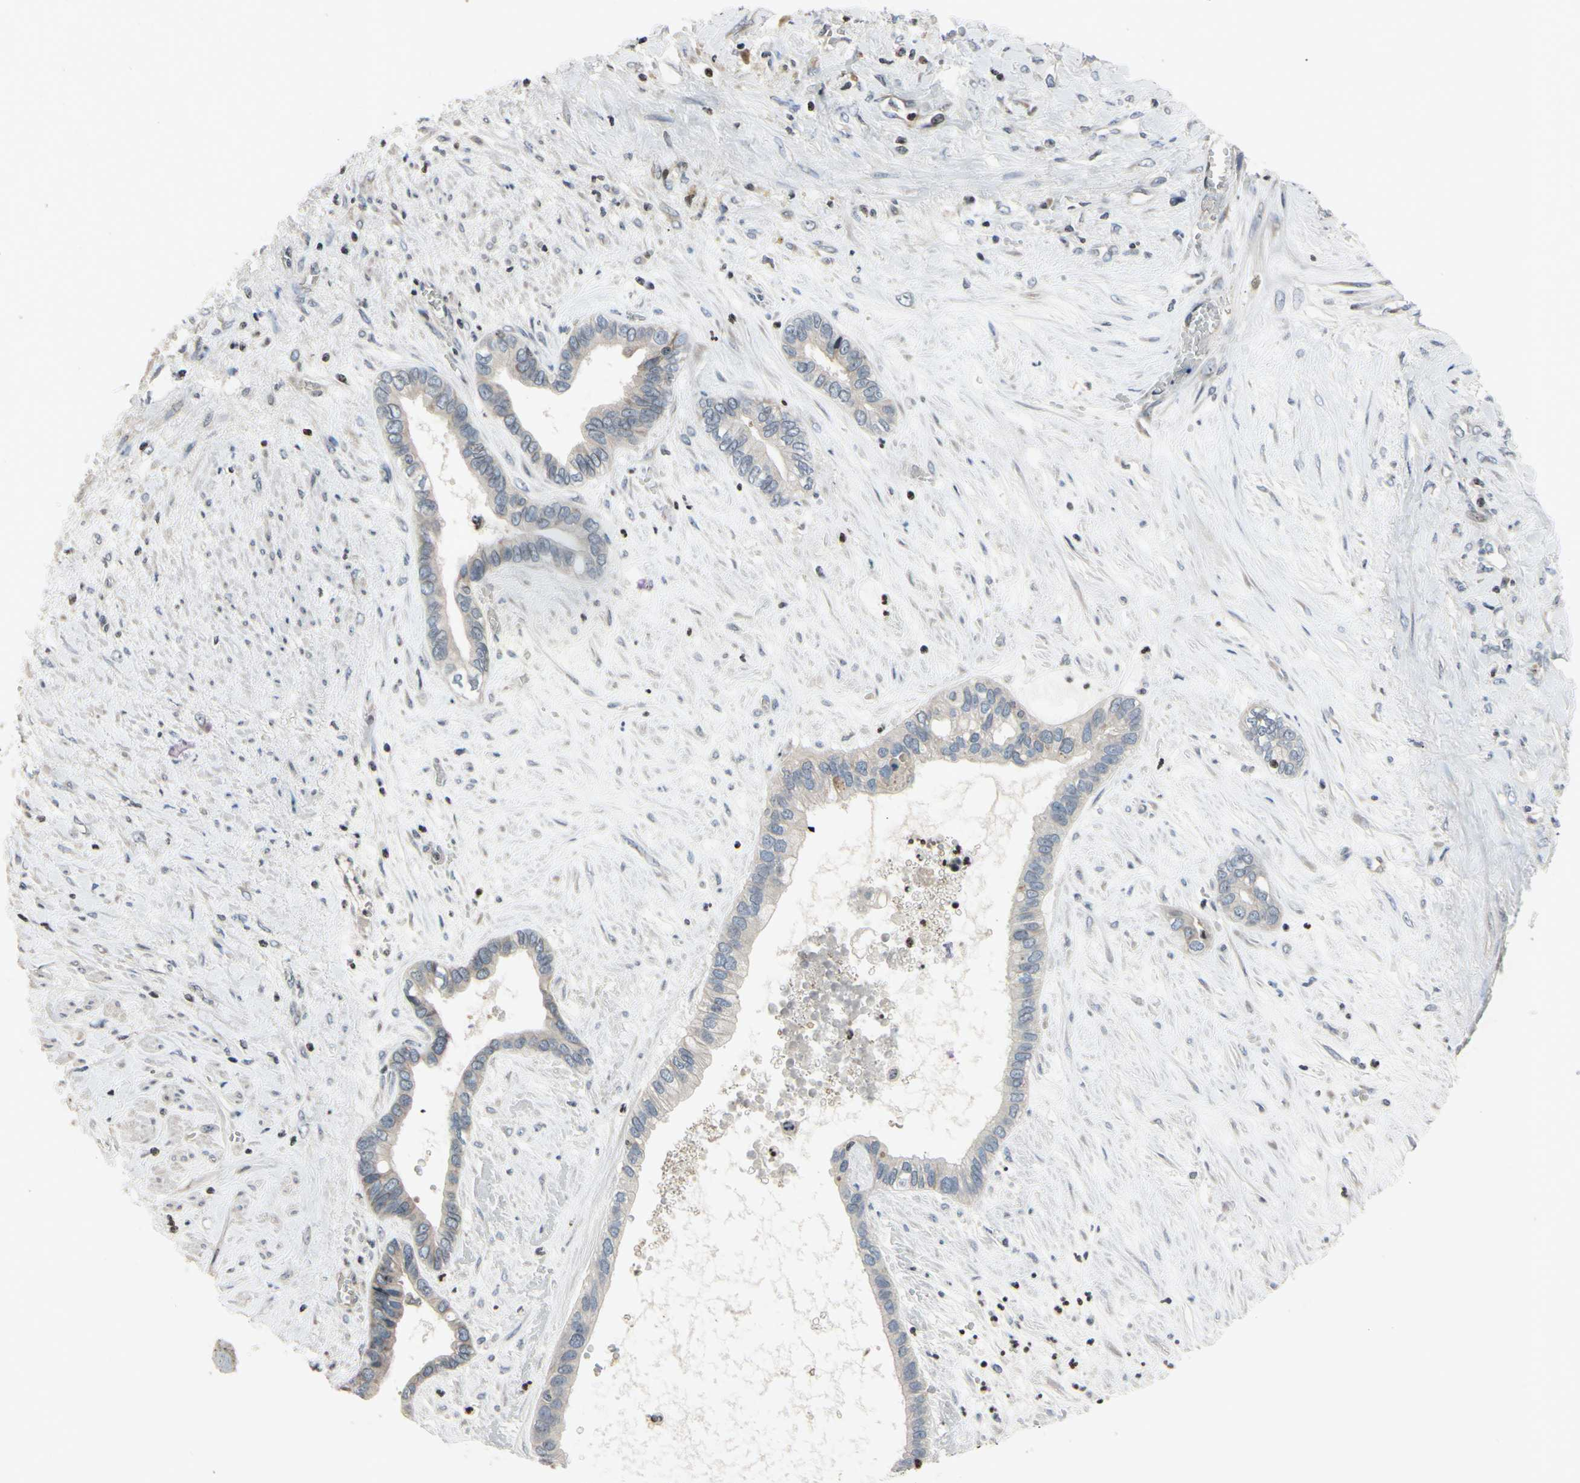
{"staining": {"intensity": "weak", "quantity": "25%-75%", "location": "cytoplasmic/membranous"}, "tissue": "liver cancer", "cell_type": "Tumor cells", "image_type": "cancer", "snomed": [{"axis": "morphology", "description": "Cholangiocarcinoma"}, {"axis": "topography", "description": "Liver"}], "caption": "This photomicrograph exhibits immunohistochemistry staining of human liver cancer (cholangiocarcinoma), with low weak cytoplasmic/membranous staining in about 25%-75% of tumor cells.", "gene": "ARG1", "patient": {"sex": "female", "age": 65}}